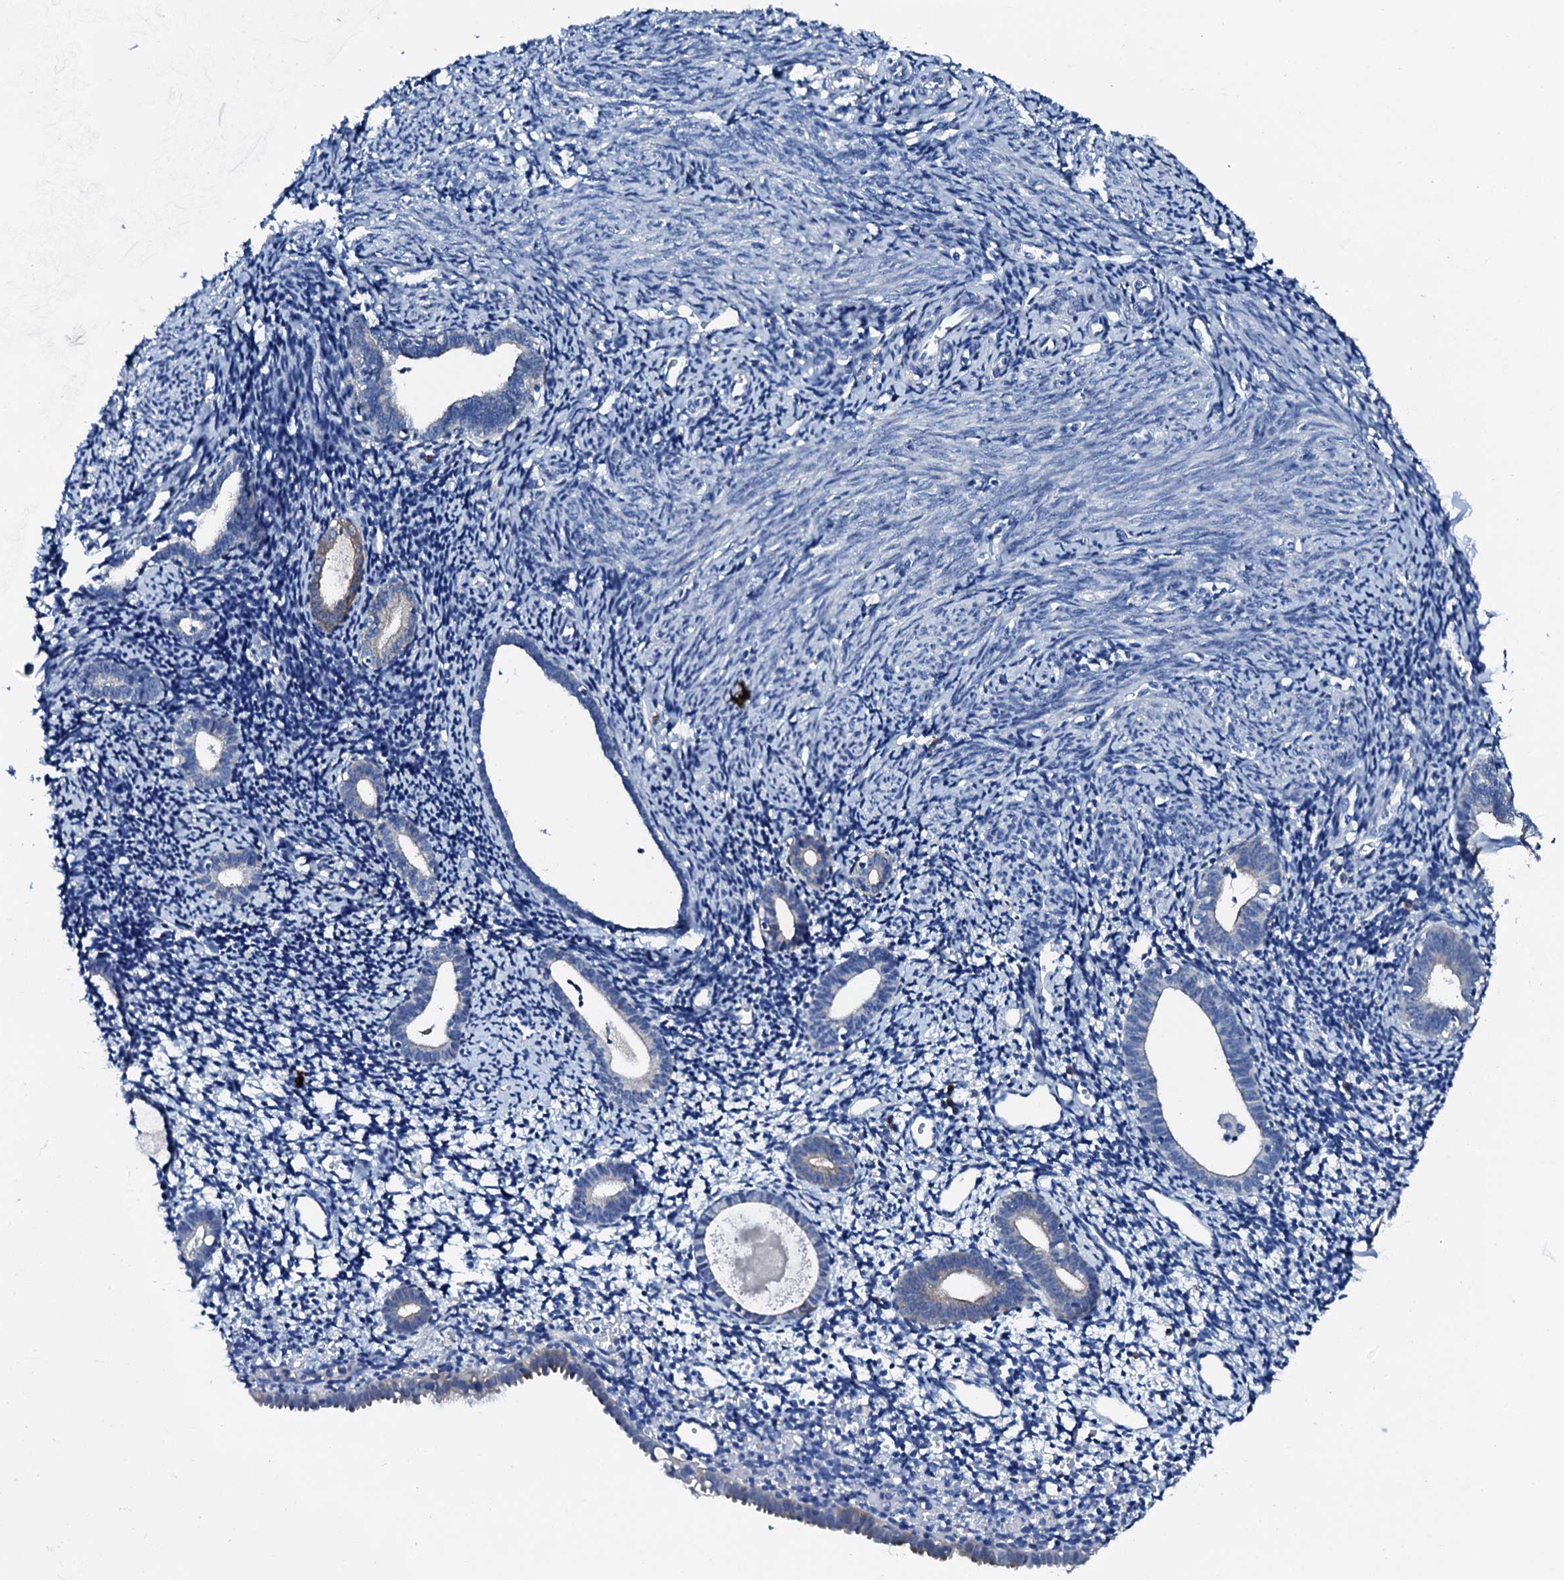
{"staining": {"intensity": "negative", "quantity": "none", "location": "none"}, "tissue": "endometrium", "cell_type": "Cells in endometrial stroma", "image_type": "normal", "snomed": [{"axis": "morphology", "description": "Normal tissue, NOS"}, {"axis": "topography", "description": "Endometrium"}], "caption": "Photomicrograph shows no significant protein staining in cells in endometrial stroma of normal endometrium. (Brightfield microscopy of DAB (3,3'-diaminobenzidine) immunohistochemistry at high magnification).", "gene": "GFOD2", "patient": {"sex": "female", "age": 56}}